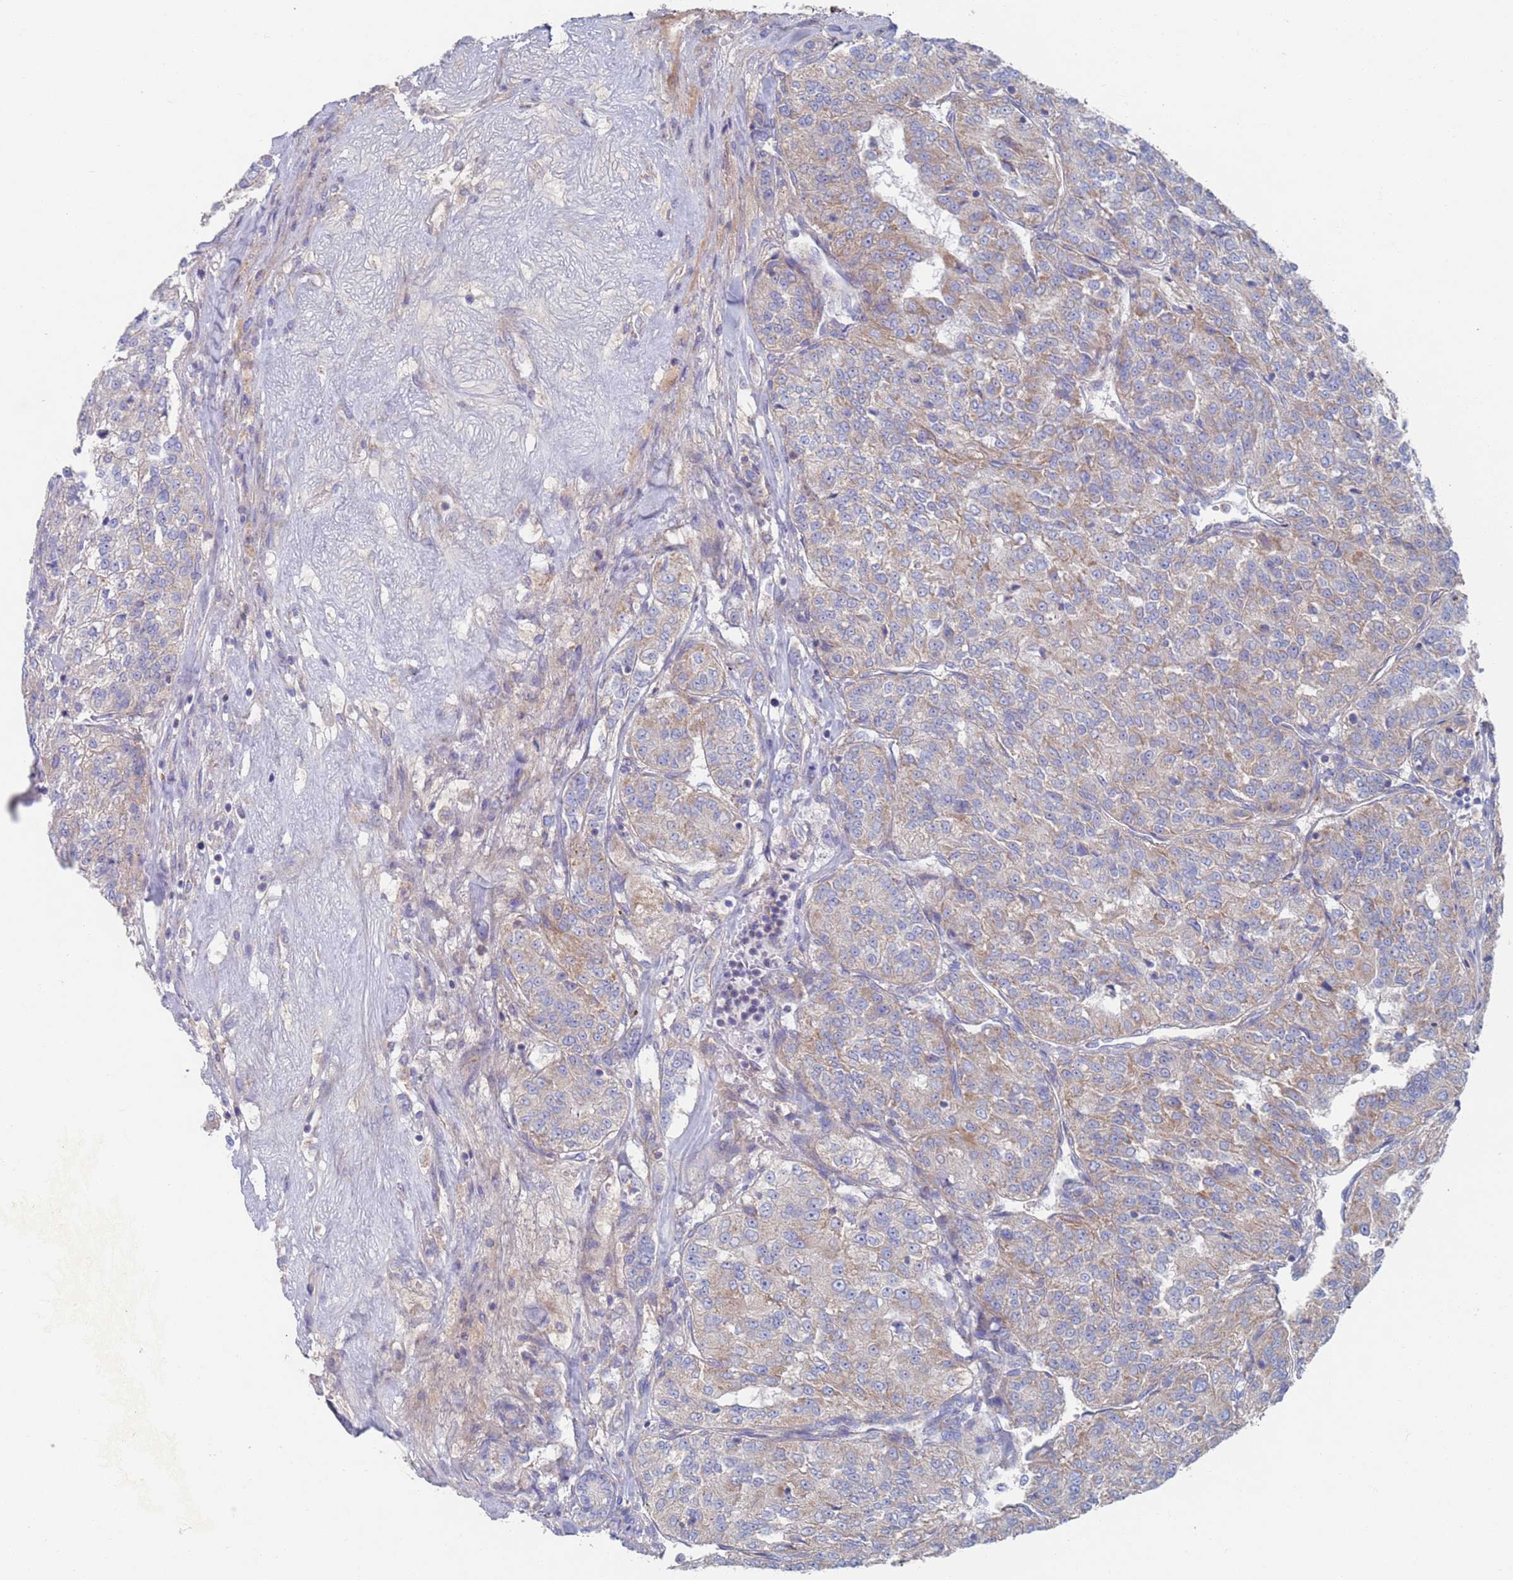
{"staining": {"intensity": "weak", "quantity": "25%-75%", "location": "cytoplasmic/membranous"}, "tissue": "renal cancer", "cell_type": "Tumor cells", "image_type": "cancer", "snomed": [{"axis": "morphology", "description": "Adenocarcinoma, NOS"}, {"axis": "topography", "description": "Kidney"}], "caption": "Protein staining displays weak cytoplasmic/membranous positivity in about 25%-75% of tumor cells in renal adenocarcinoma.", "gene": "MRPL22", "patient": {"sex": "female", "age": 63}}